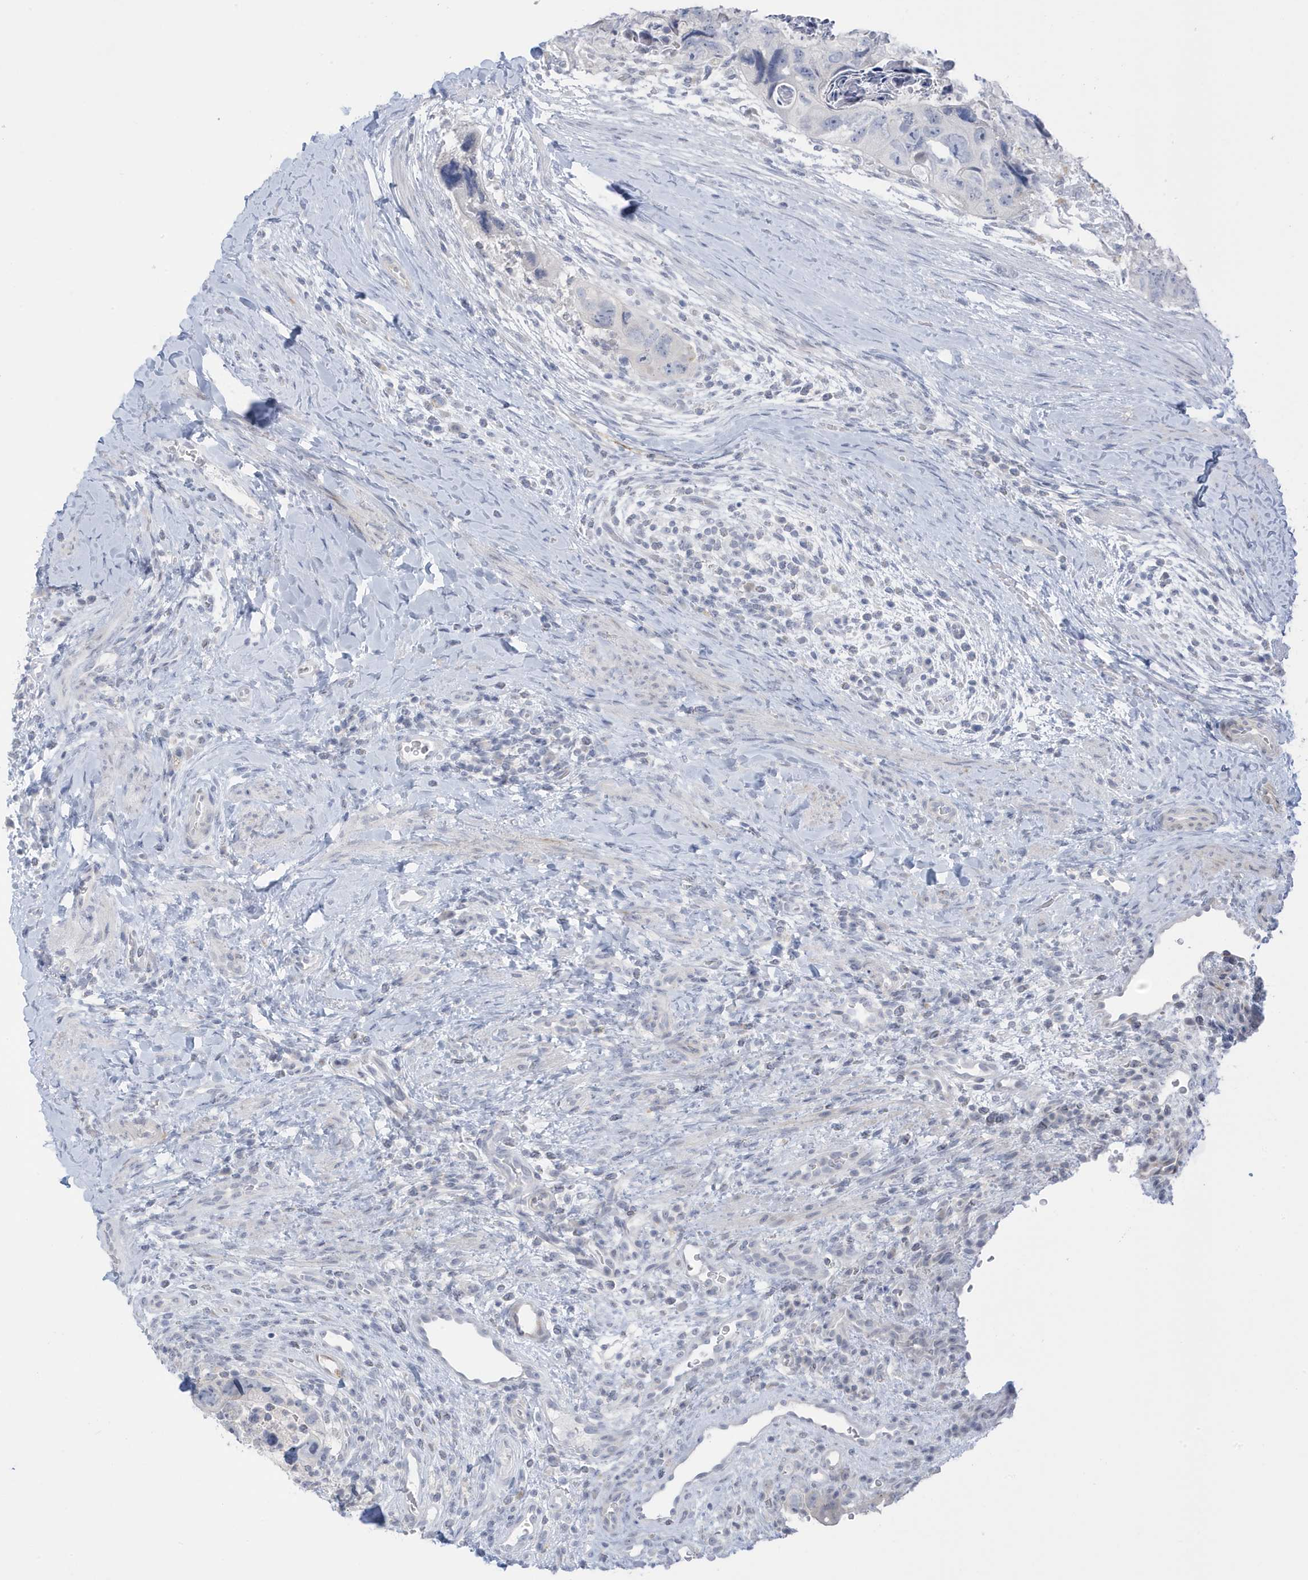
{"staining": {"intensity": "moderate", "quantity": "<25%", "location": "cytoplasmic/membranous"}, "tissue": "colorectal cancer", "cell_type": "Tumor cells", "image_type": "cancer", "snomed": [{"axis": "morphology", "description": "Adenocarcinoma, NOS"}, {"axis": "topography", "description": "Rectum"}], "caption": "Moderate cytoplasmic/membranous positivity is present in about <25% of tumor cells in colorectal cancer. (DAB IHC with brightfield microscopy, high magnification).", "gene": "PERM1", "patient": {"sex": "male", "age": 59}}